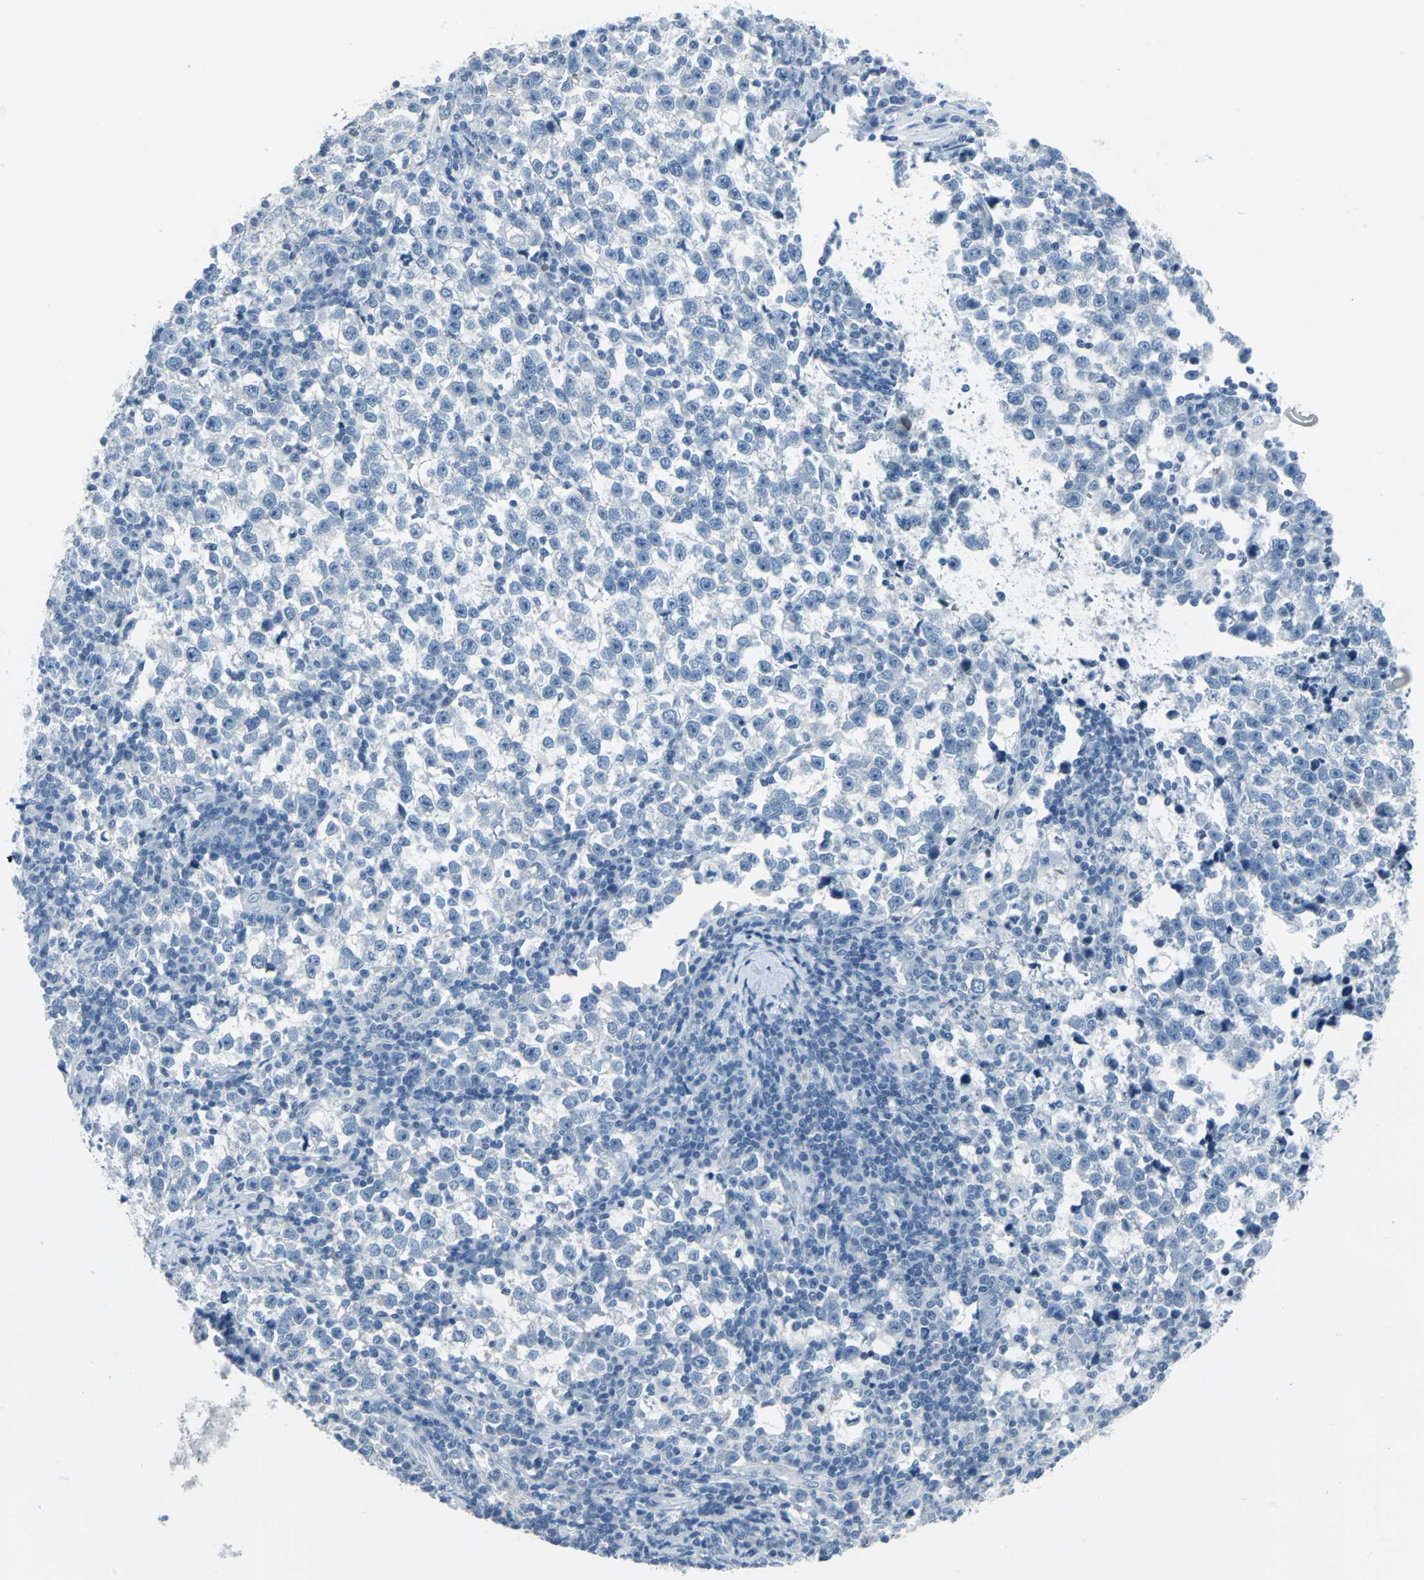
{"staining": {"intensity": "negative", "quantity": "none", "location": "none"}, "tissue": "testis cancer", "cell_type": "Tumor cells", "image_type": "cancer", "snomed": [{"axis": "morphology", "description": "Seminoma, NOS"}, {"axis": "topography", "description": "Testis"}], "caption": "Immunohistochemistry (IHC) image of neoplastic tissue: human testis cancer (seminoma) stained with DAB exhibits no significant protein expression in tumor cells.", "gene": "DNAI2", "patient": {"sex": "male", "age": 43}}